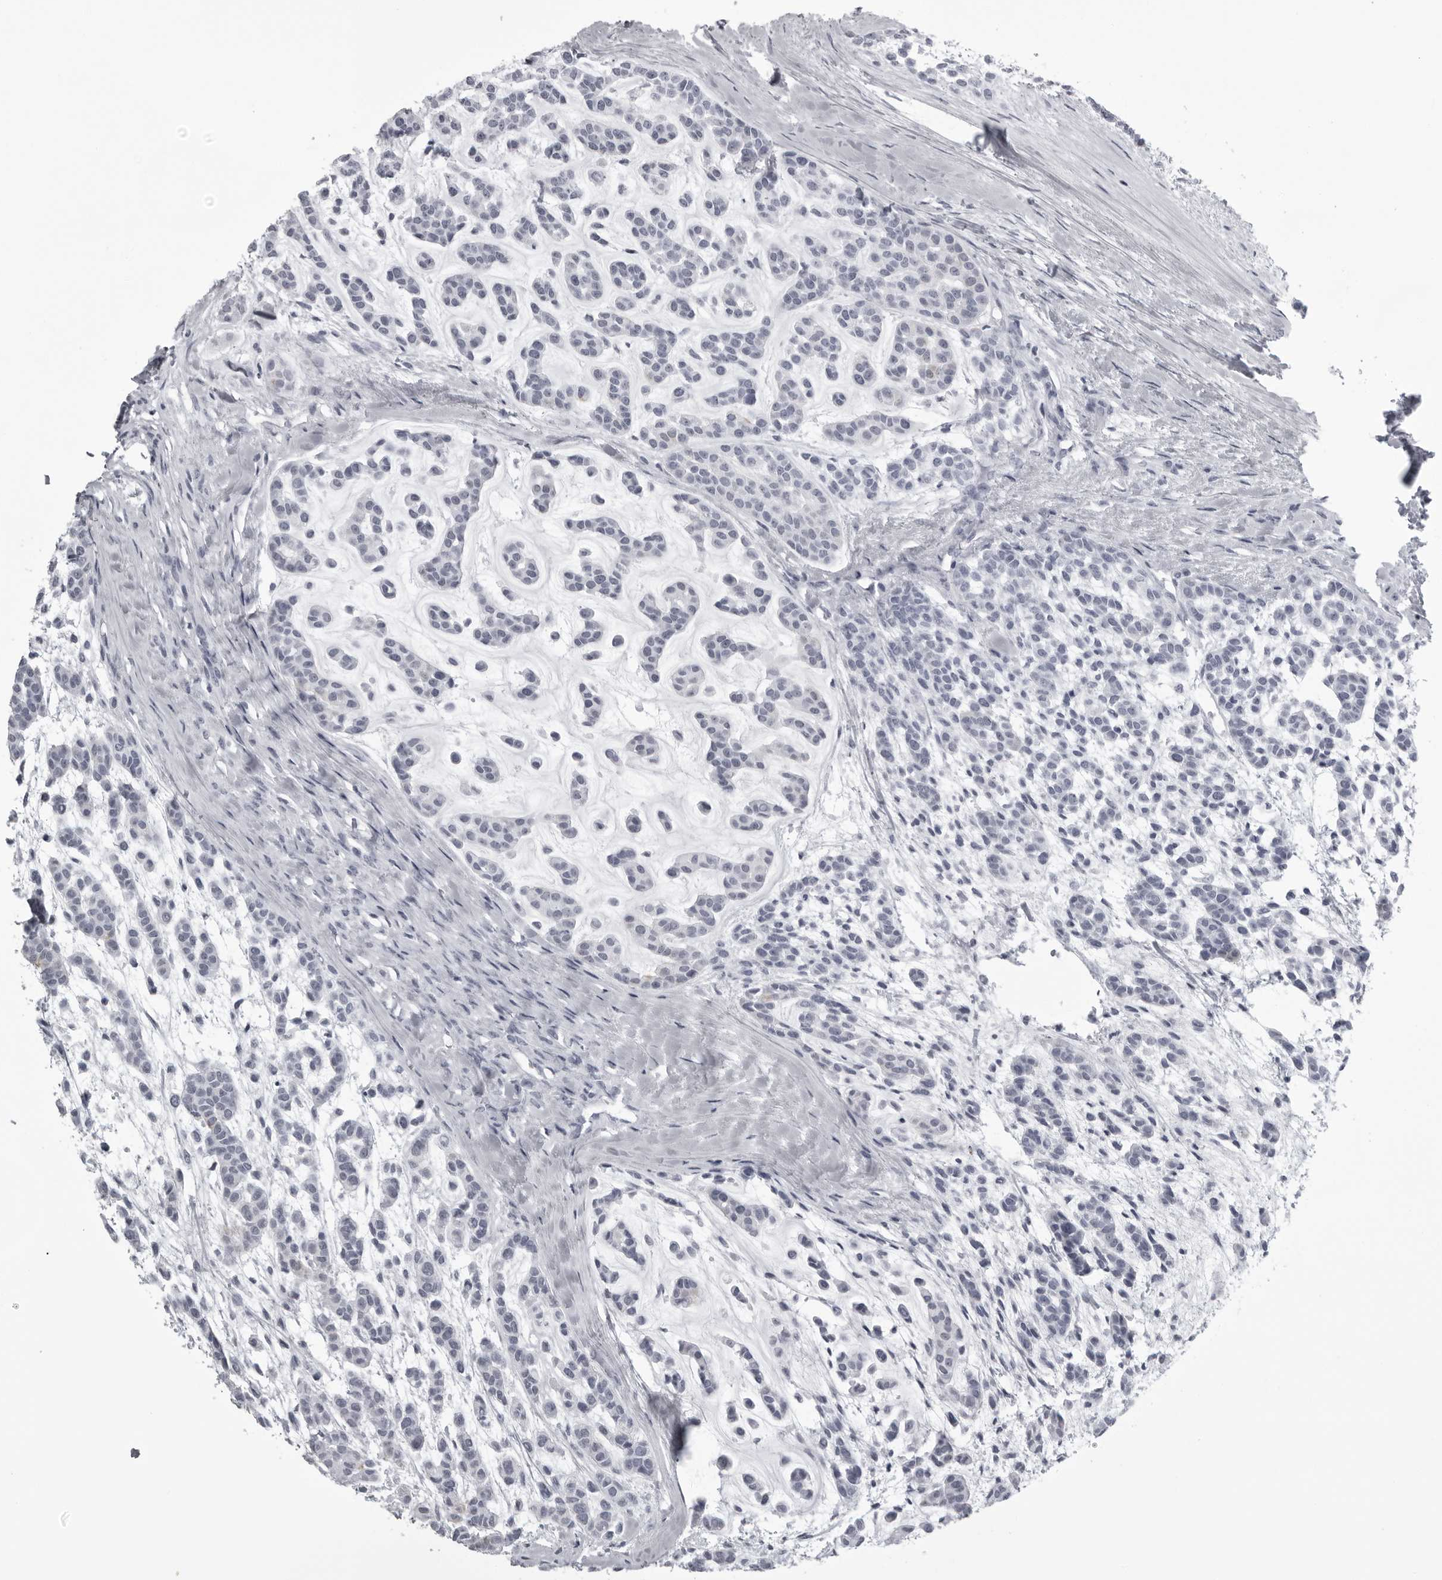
{"staining": {"intensity": "negative", "quantity": "none", "location": "none"}, "tissue": "head and neck cancer", "cell_type": "Tumor cells", "image_type": "cancer", "snomed": [{"axis": "morphology", "description": "Adenocarcinoma, NOS"}, {"axis": "morphology", "description": "Adenoma, NOS"}, {"axis": "topography", "description": "Head-Neck"}], "caption": "This image is of head and neck cancer stained with immunohistochemistry (IHC) to label a protein in brown with the nuclei are counter-stained blue. There is no positivity in tumor cells.", "gene": "UROD", "patient": {"sex": "female", "age": 55}}